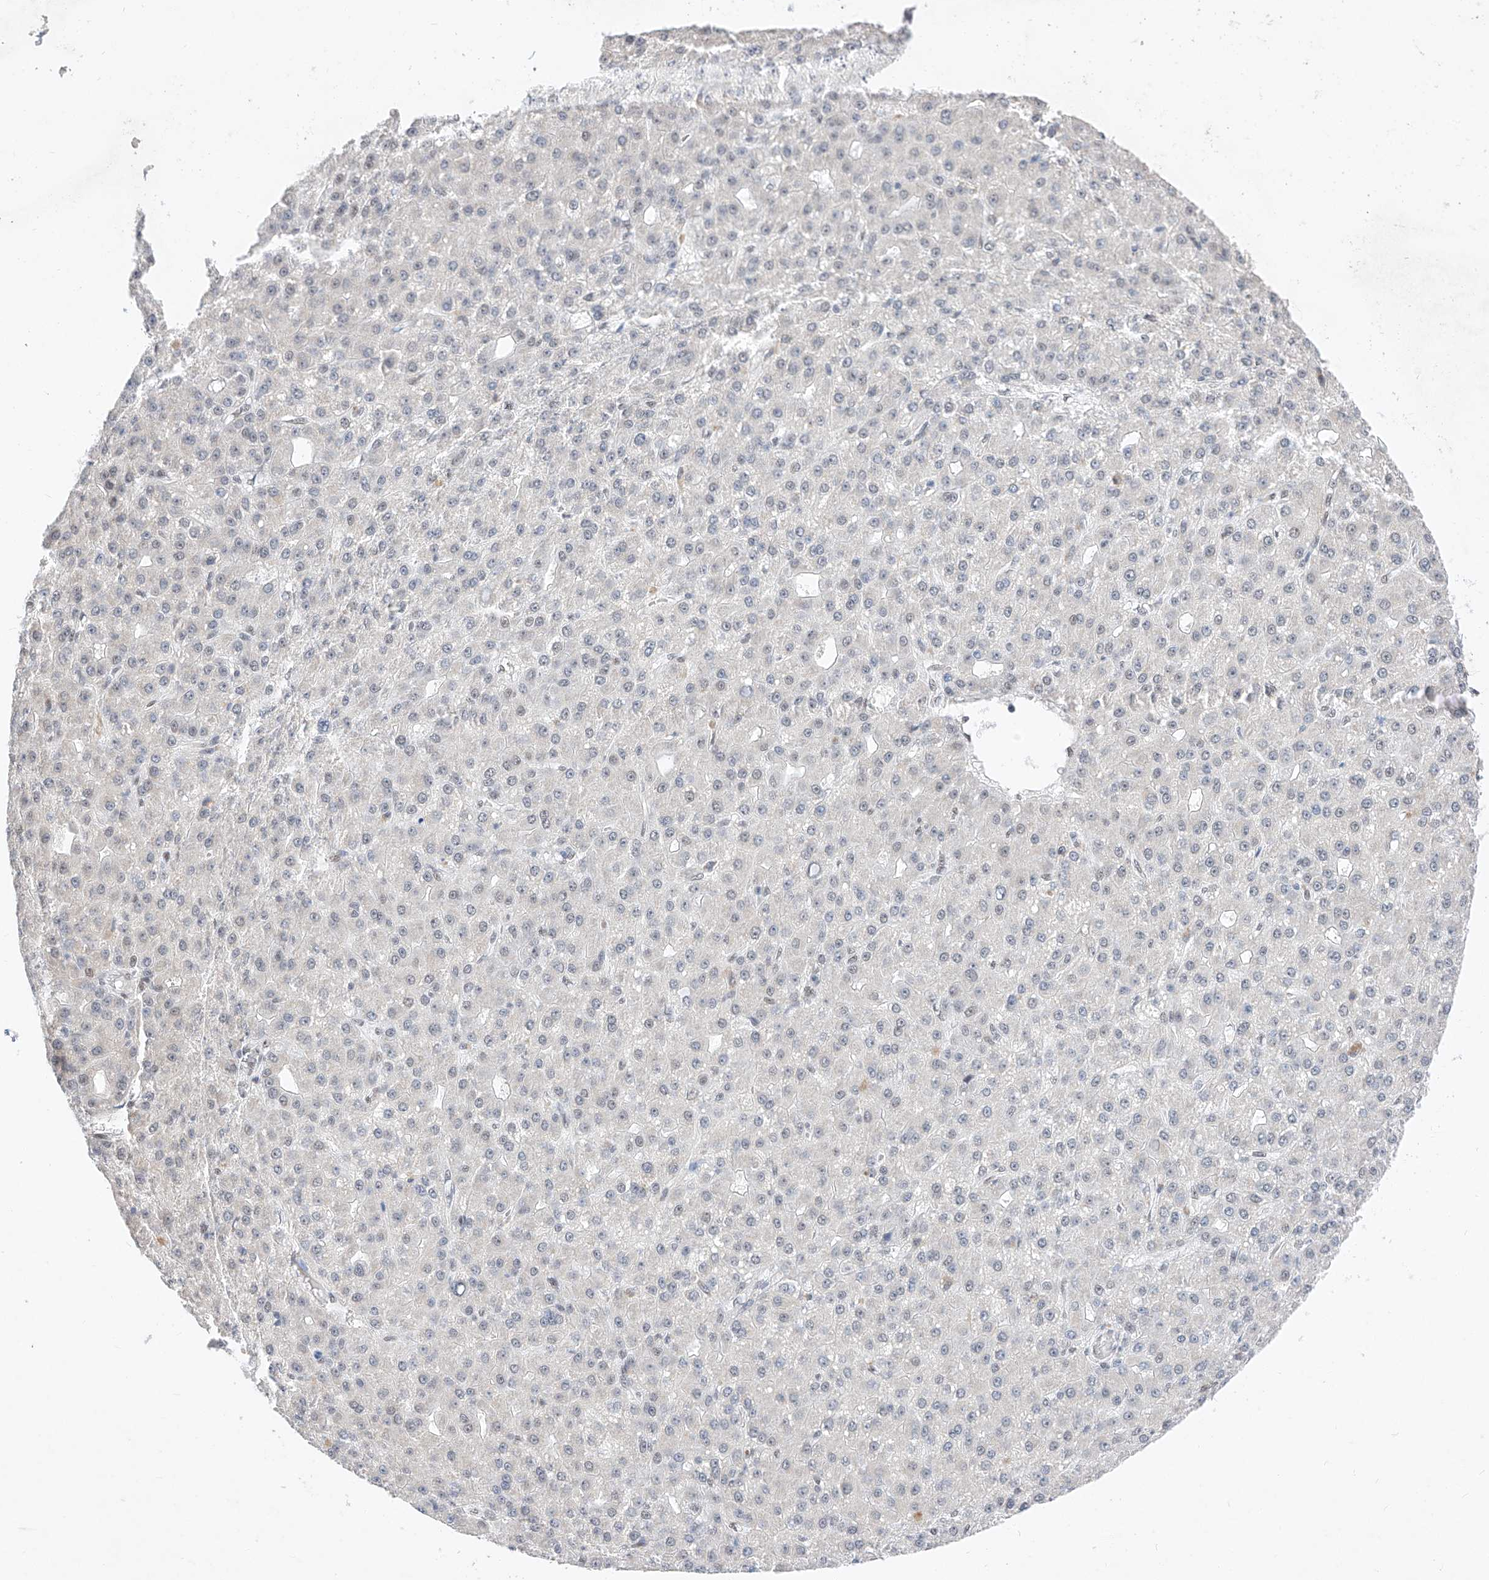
{"staining": {"intensity": "negative", "quantity": "none", "location": "none"}, "tissue": "liver cancer", "cell_type": "Tumor cells", "image_type": "cancer", "snomed": [{"axis": "morphology", "description": "Carcinoma, Hepatocellular, NOS"}, {"axis": "topography", "description": "Liver"}], "caption": "DAB (3,3'-diaminobenzidine) immunohistochemical staining of human hepatocellular carcinoma (liver) displays no significant staining in tumor cells.", "gene": "KCNJ1", "patient": {"sex": "male", "age": 67}}